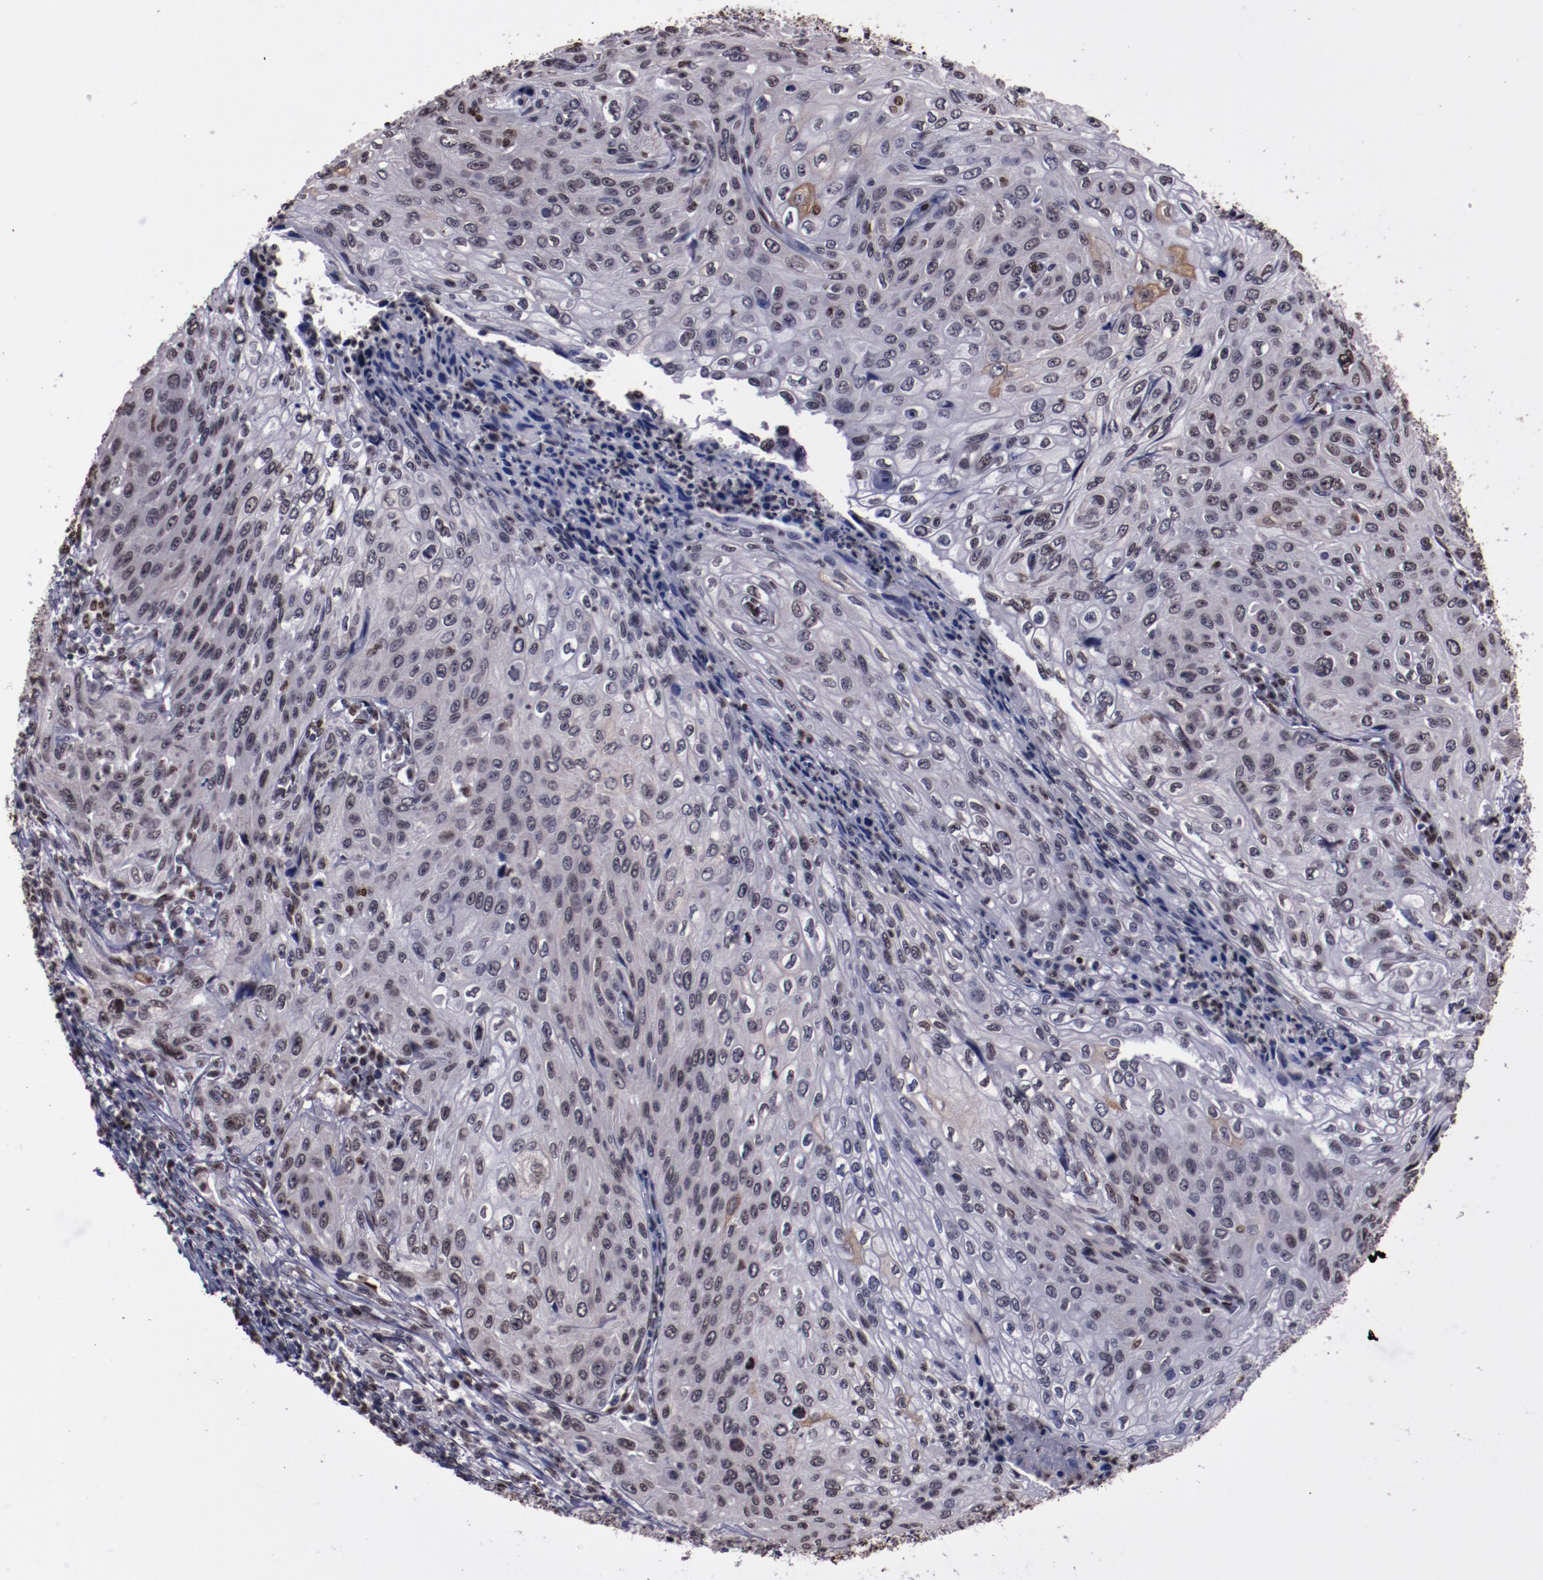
{"staining": {"intensity": "weak", "quantity": "<25%", "location": "nuclear"}, "tissue": "cervical cancer", "cell_type": "Tumor cells", "image_type": "cancer", "snomed": [{"axis": "morphology", "description": "Squamous cell carcinoma, NOS"}, {"axis": "topography", "description": "Cervix"}], "caption": "DAB (3,3'-diaminobenzidine) immunohistochemical staining of human cervical cancer (squamous cell carcinoma) shows no significant positivity in tumor cells.", "gene": "APEX1", "patient": {"sex": "female", "age": 32}}